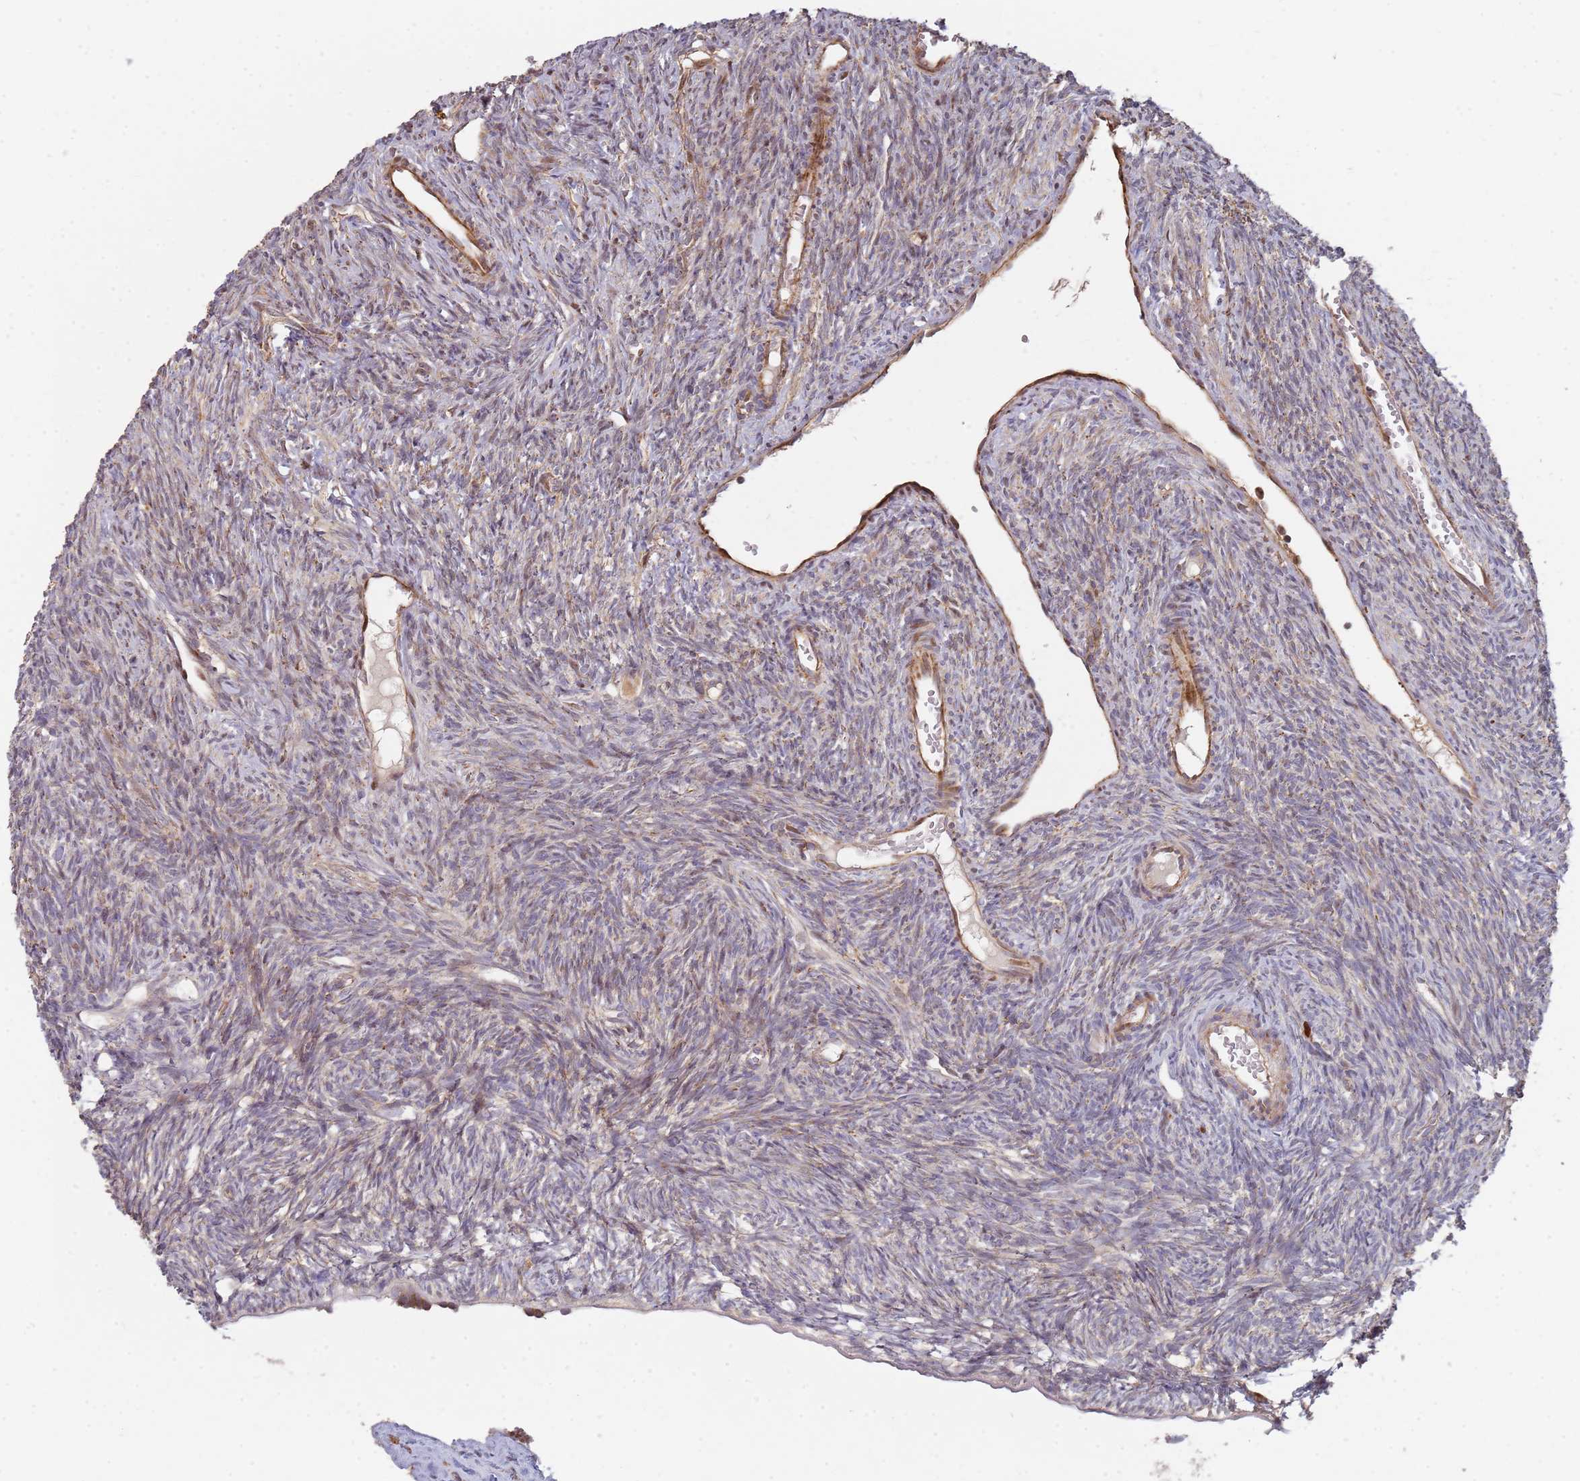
{"staining": {"intensity": "negative", "quantity": "none", "location": "none"}, "tissue": "ovary", "cell_type": "Ovarian stroma cells", "image_type": "normal", "snomed": [{"axis": "morphology", "description": "Normal tissue, NOS"}, {"axis": "topography", "description": "Ovary"}], "caption": "Photomicrograph shows no protein positivity in ovarian stroma cells of benign ovary. (Brightfield microscopy of DAB (3,3'-diaminobenzidine) immunohistochemistry at high magnification).", "gene": "MPEG1", "patient": {"sex": "female", "age": 51}}